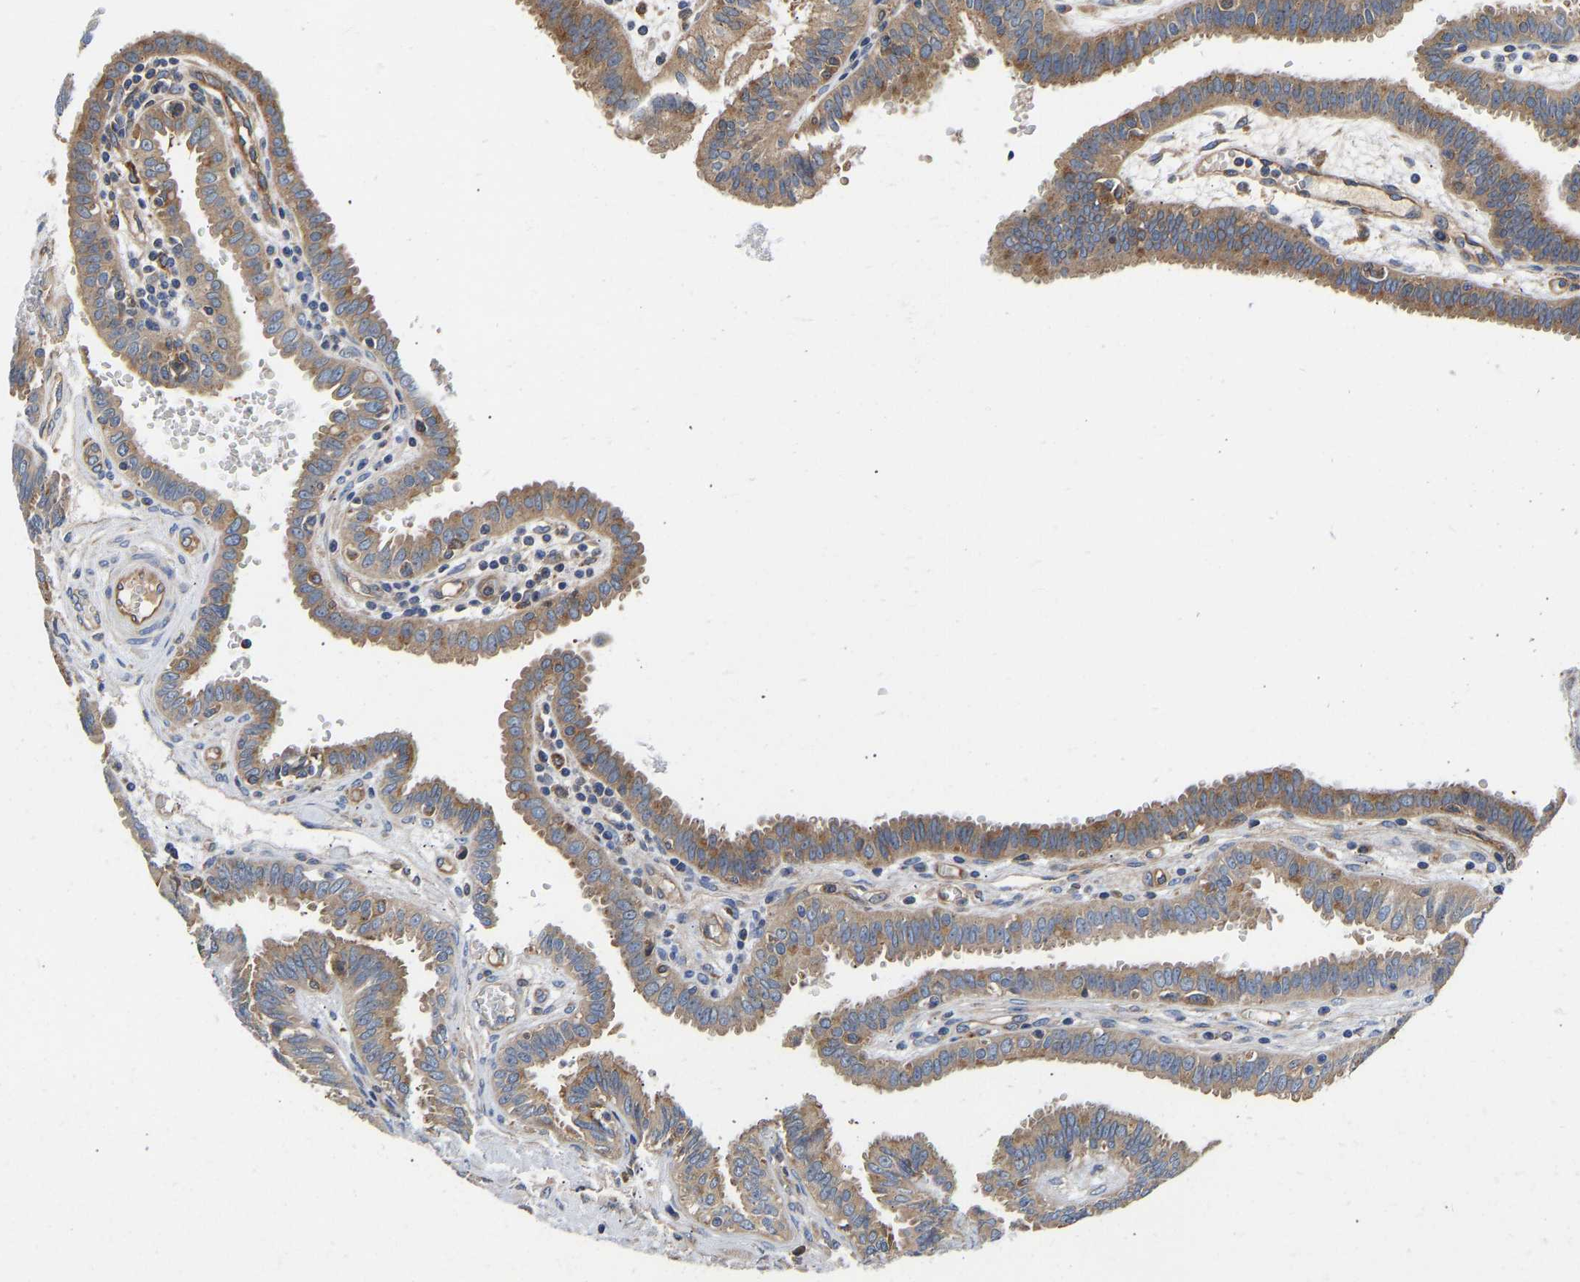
{"staining": {"intensity": "moderate", "quantity": ">75%", "location": "cytoplasmic/membranous"}, "tissue": "fallopian tube", "cell_type": "Glandular cells", "image_type": "normal", "snomed": [{"axis": "morphology", "description": "Normal tissue, NOS"}, {"axis": "topography", "description": "Fallopian tube"}, {"axis": "topography", "description": "Placenta"}], "caption": "Immunohistochemistry image of normal human fallopian tube stained for a protein (brown), which shows medium levels of moderate cytoplasmic/membranous staining in approximately >75% of glandular cells.", "gene": "FLNB", "patient": {"sex": "female", "age": 32}}